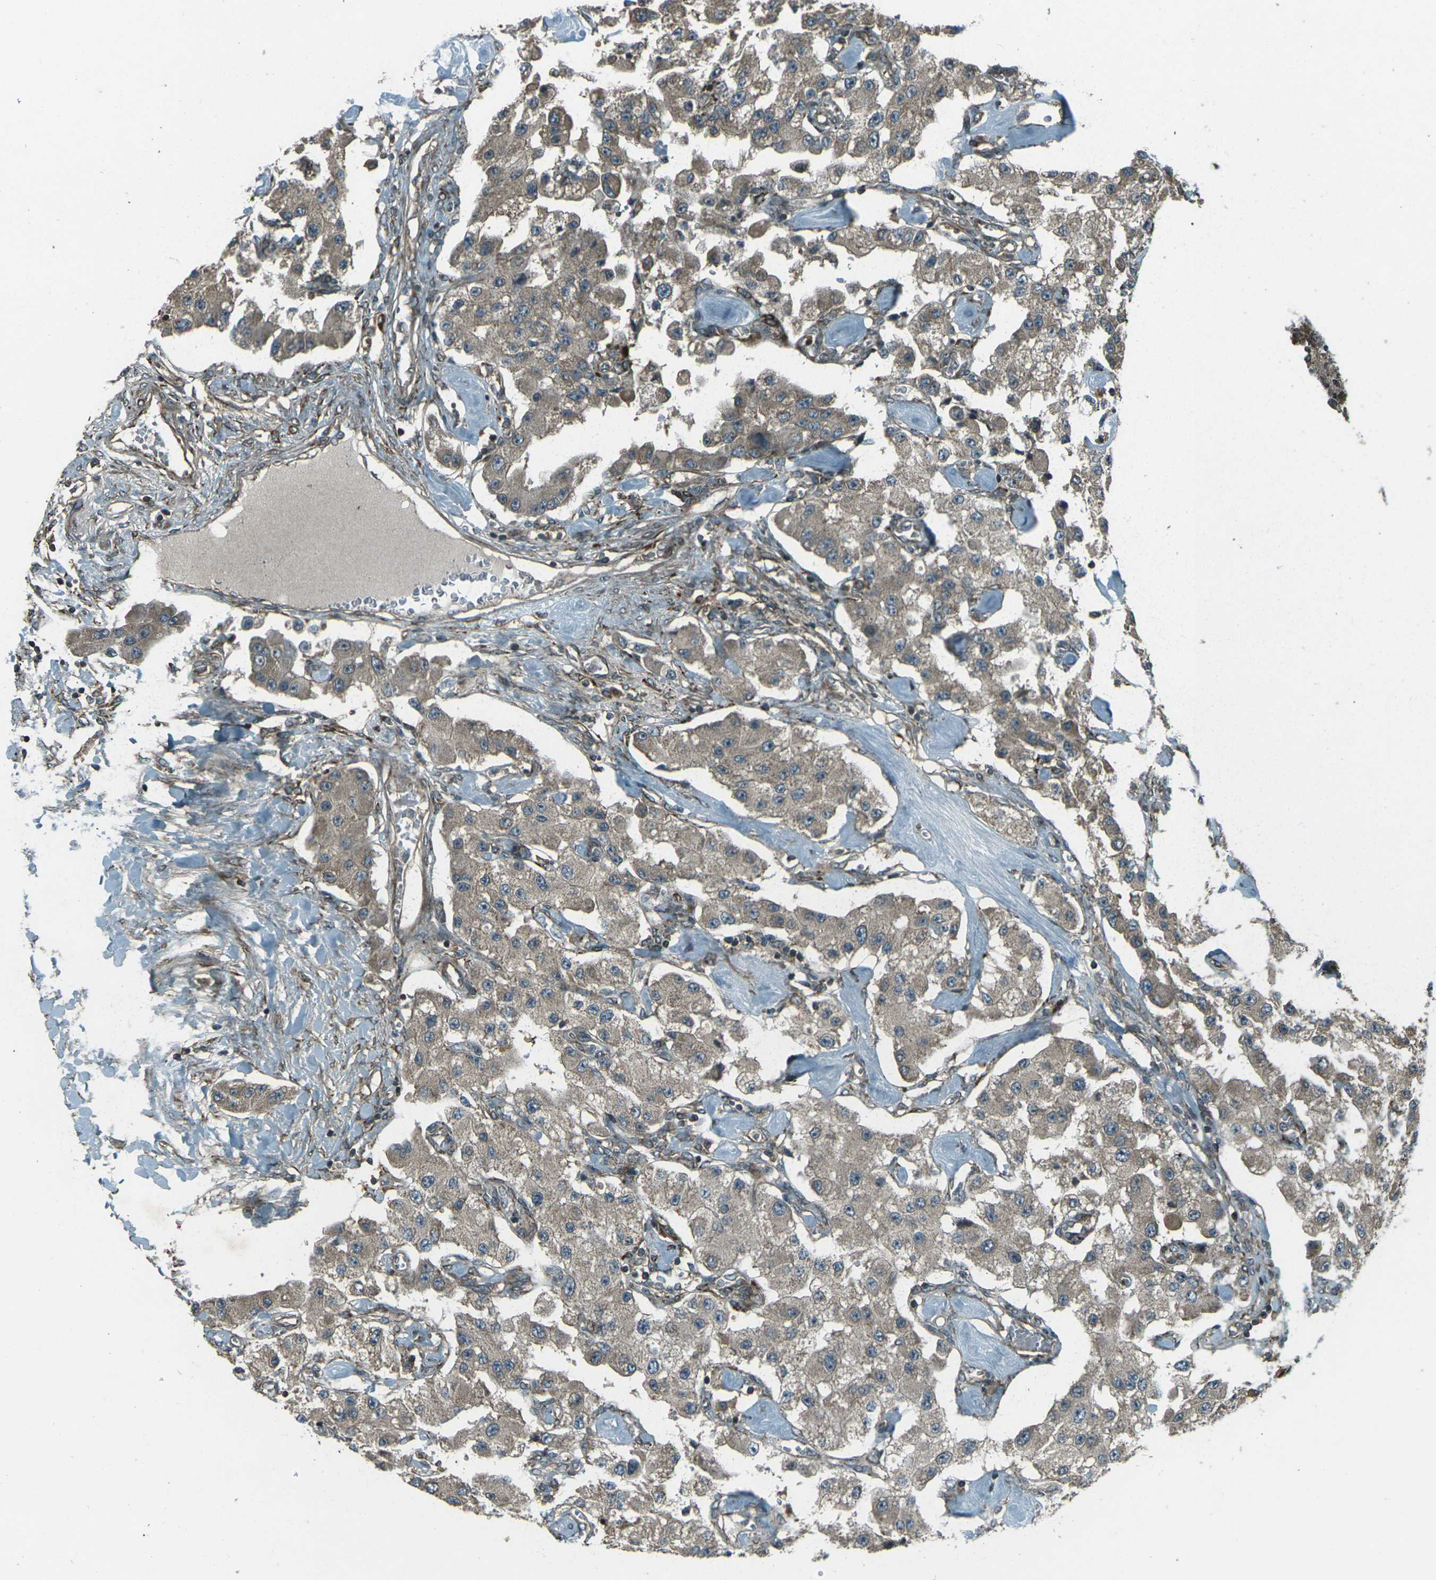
{"staining": {"intensity": "moderate", "quantity": ">75%", "location": "cytoplasmic/membranous"}, "tissue": "carcinoid", "cell_type": "Tumor cells", "image_type": "cancer", "snomed": [{"axis": "morphology", "description": "Carcinoid, malignant, NOS"}, {"axis": "topography", "description": "Pancreas"}], "caption": "Tumor cells demonstrate moderate cytoplasmic/membranous staining in approximately >75% of cells in carcinoid. (DAB = brown stain, brightfield microscopy at high magnification).", "gene": "LSMEM1", "patient": {"sex": "male", "age": 41}}